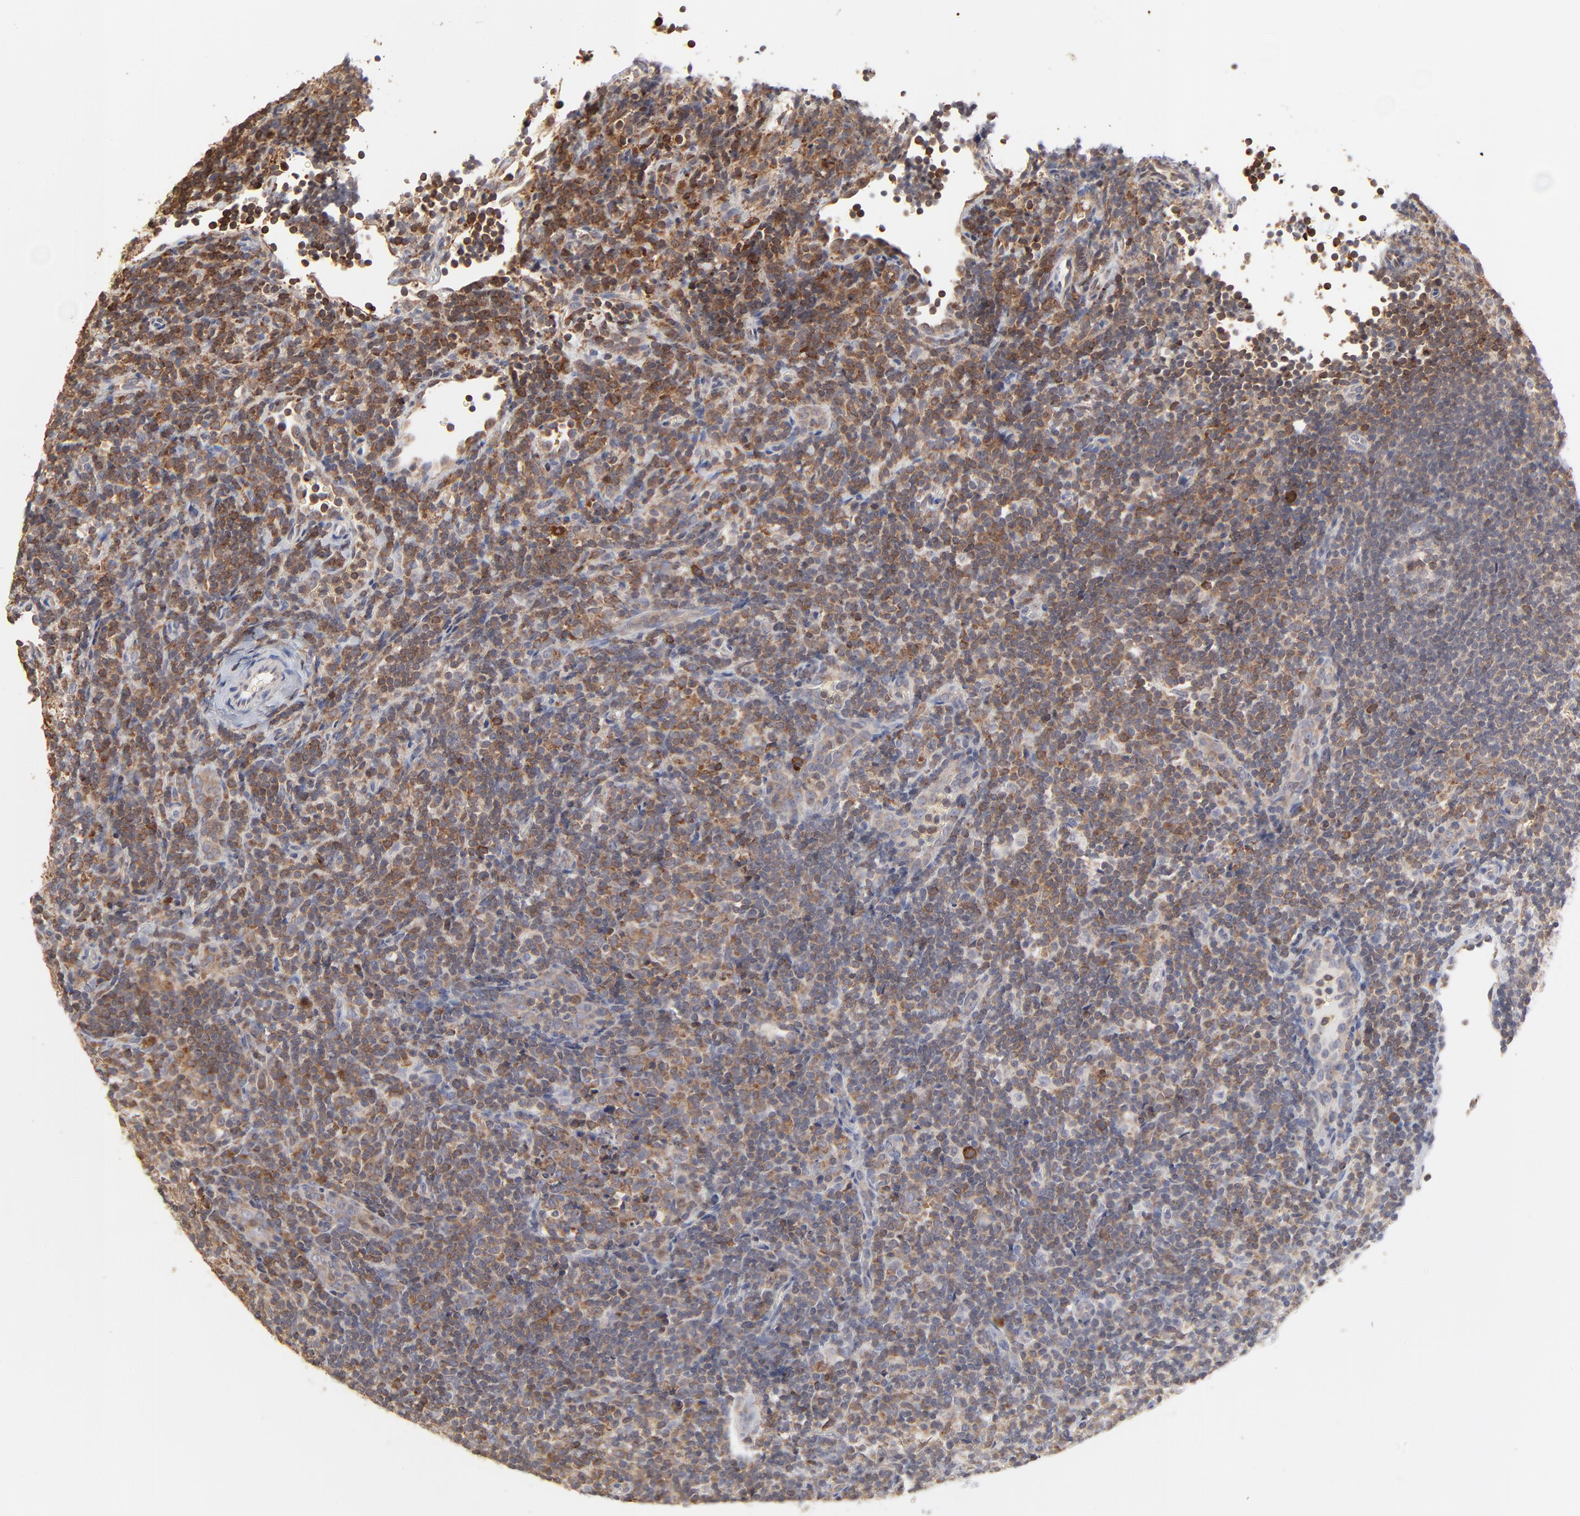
{"staining": {"intensity": "moderate", "quantity": ">75%", "location": "cytoplasmic/membranous"}, "tissue": "lymphoma", "cell_type": "Tumor cells", "image_type": "cancer", "snomed": [{"axis": "morphology", "description": "Malignant lymphoma, non-Hodgkin's type, Low grade"}, {"axis": "topography", "description": "Lymph node"}], "caption": "High-magnification brightfield microscopy of lymphoma stained with DAB (brown) and counterstained with hematoxylin (blue). tumor cells exhibit moderate cytoplasmic/membranous staining is present in approximately>75% of cells.", "gene": "RNF213", "patient": {"sex": "female", "age": 76}}